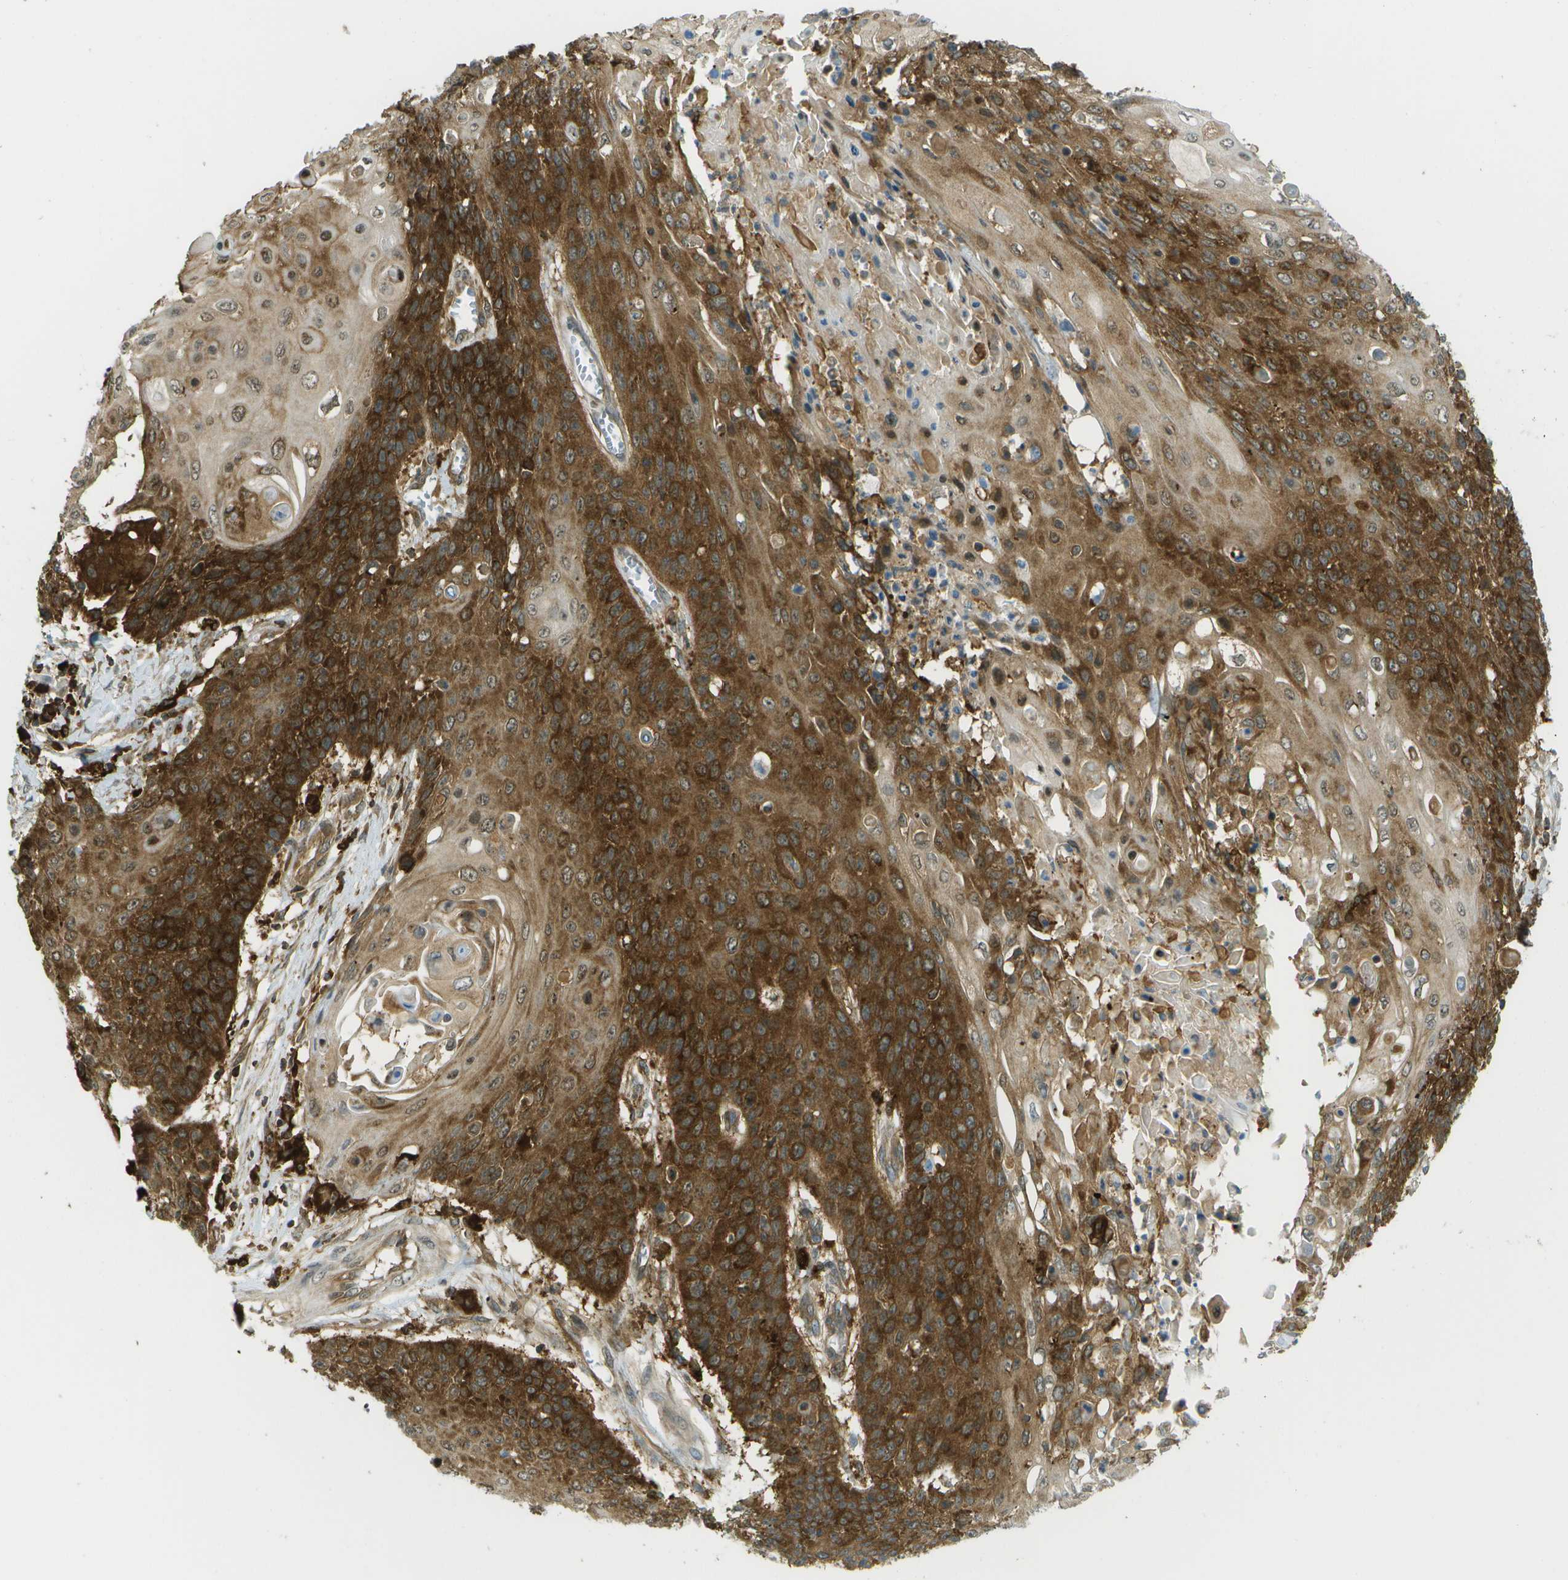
{"staining": {"intensity": "moderate", "quantity": ">75%", "location": "cytoplasmic/membranous"}, "tissue": "cervical cancer", "cell_type": "Tumor cells", "image_type": "cancer", "snomed": [{"axis": "morphology", "description": "Squamous cell carcinoma, NOS"}, {"axis": "topography", "description": "Cervix"}], "caption": "This photomicrograph shows immunohistochemistry staining of human cervical squamous cell carcinoma, with medium moderate cytoplasmic/membranous staining in approximately >75% of tumor cells.", "gene": "TMTC1", "patient": {"sex": "female", "age": 39}}